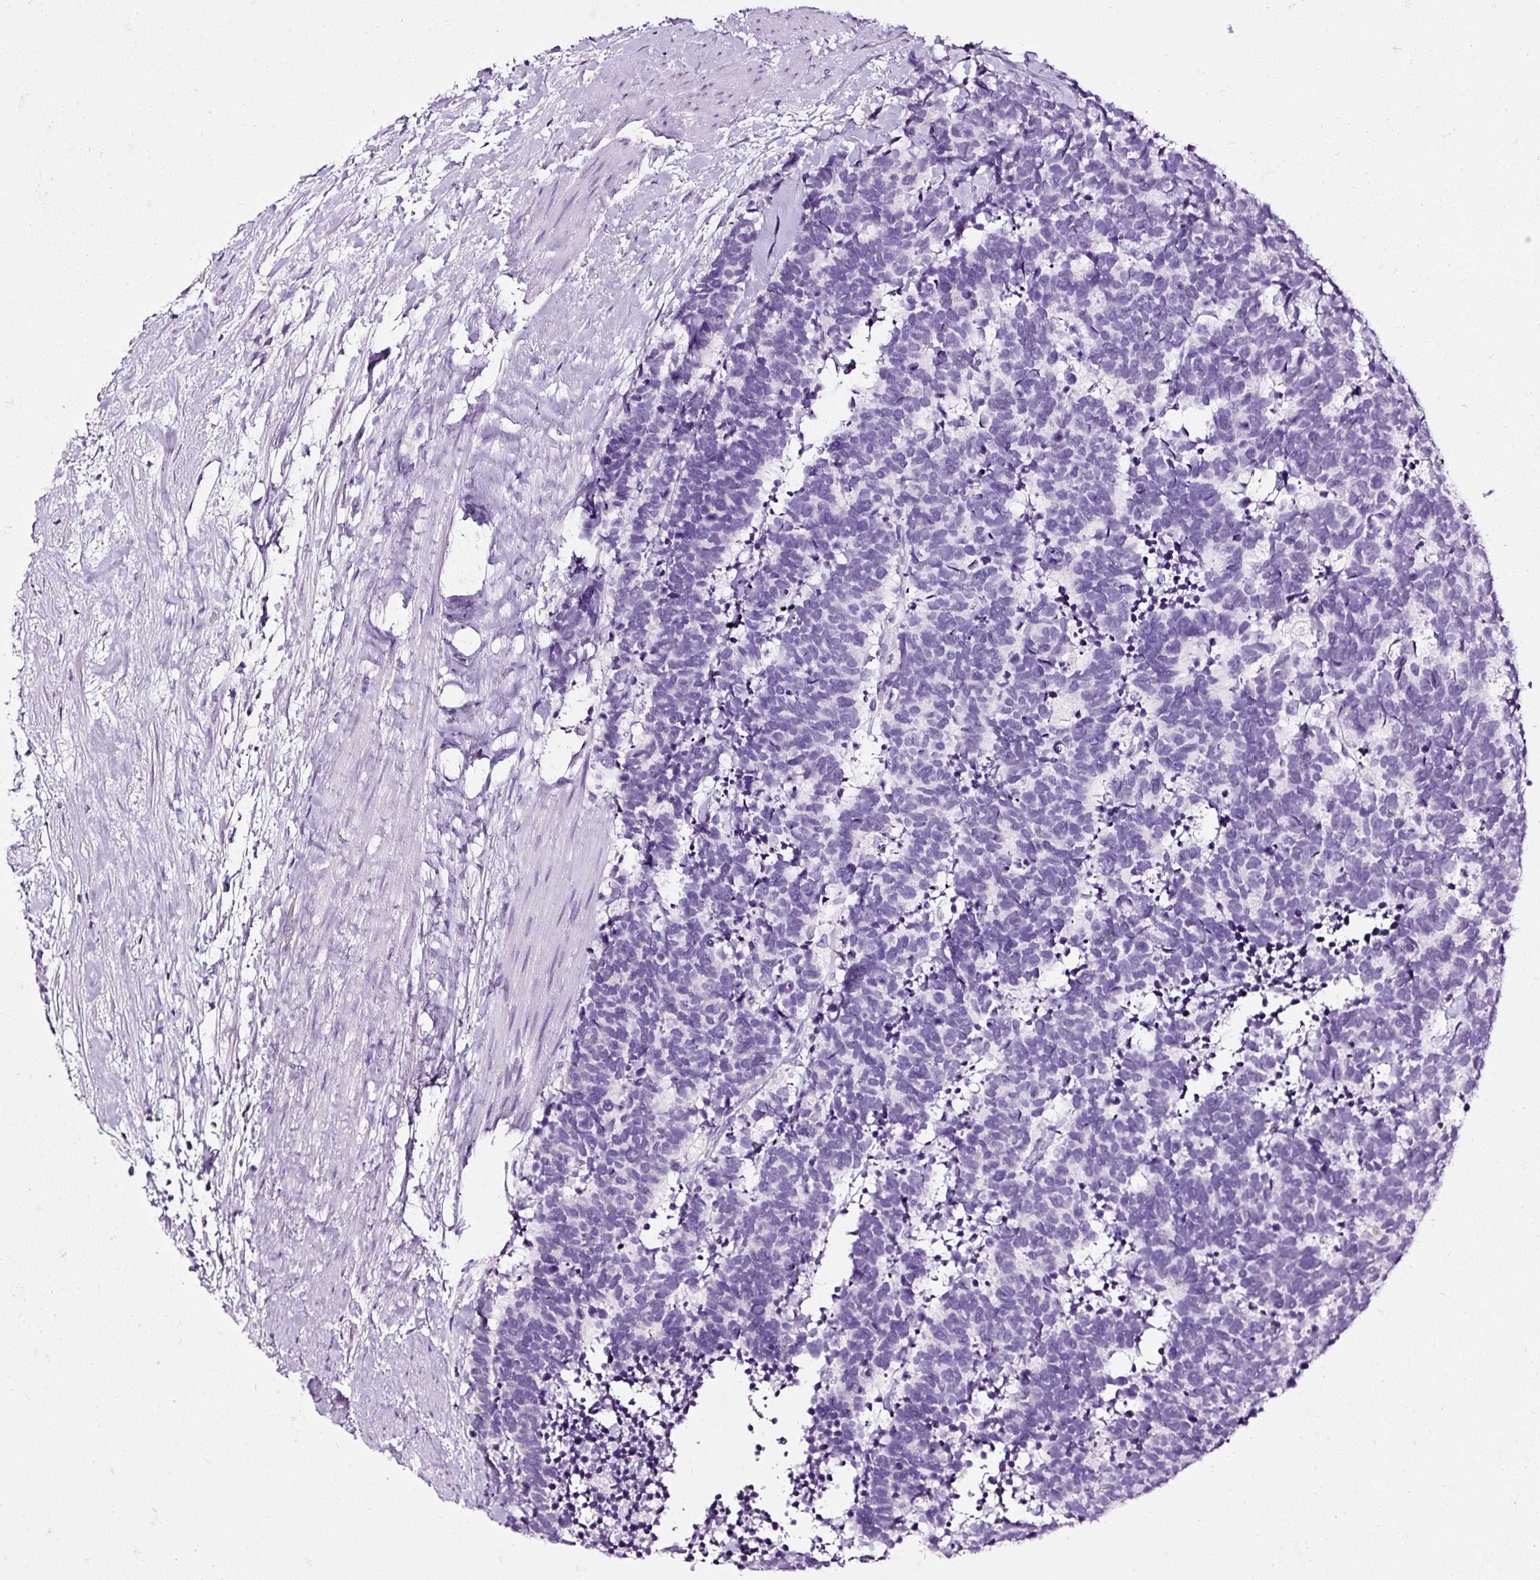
{"staining": {"intensity": "negative", "quantity": "none", "location": "none"}, "tissue": "carcinoid", "cell_type": "Tumor cells", "image_type": "cancer", "snomed": [{"axis": "morphology", "description": "Carcinoma, NOS"}, {"axis": "morphology", "description": "Carcinoid, malignant, NOS"}, {"axis": "topography", "description": "Prostate"}], "caption": "The immunohistochemistry histopathology image has no significant positivity in tumor cells of carcinoid tissue. Brightfield microscopy of immunohistochemistry (IHC) stained with DAB (3,3'-diaminobenzidine) (brown) and hematoxylin (blue), captured at high magnification.", "gene": "ATP2A1", "patient": {"sex": "male", "age": 57}}